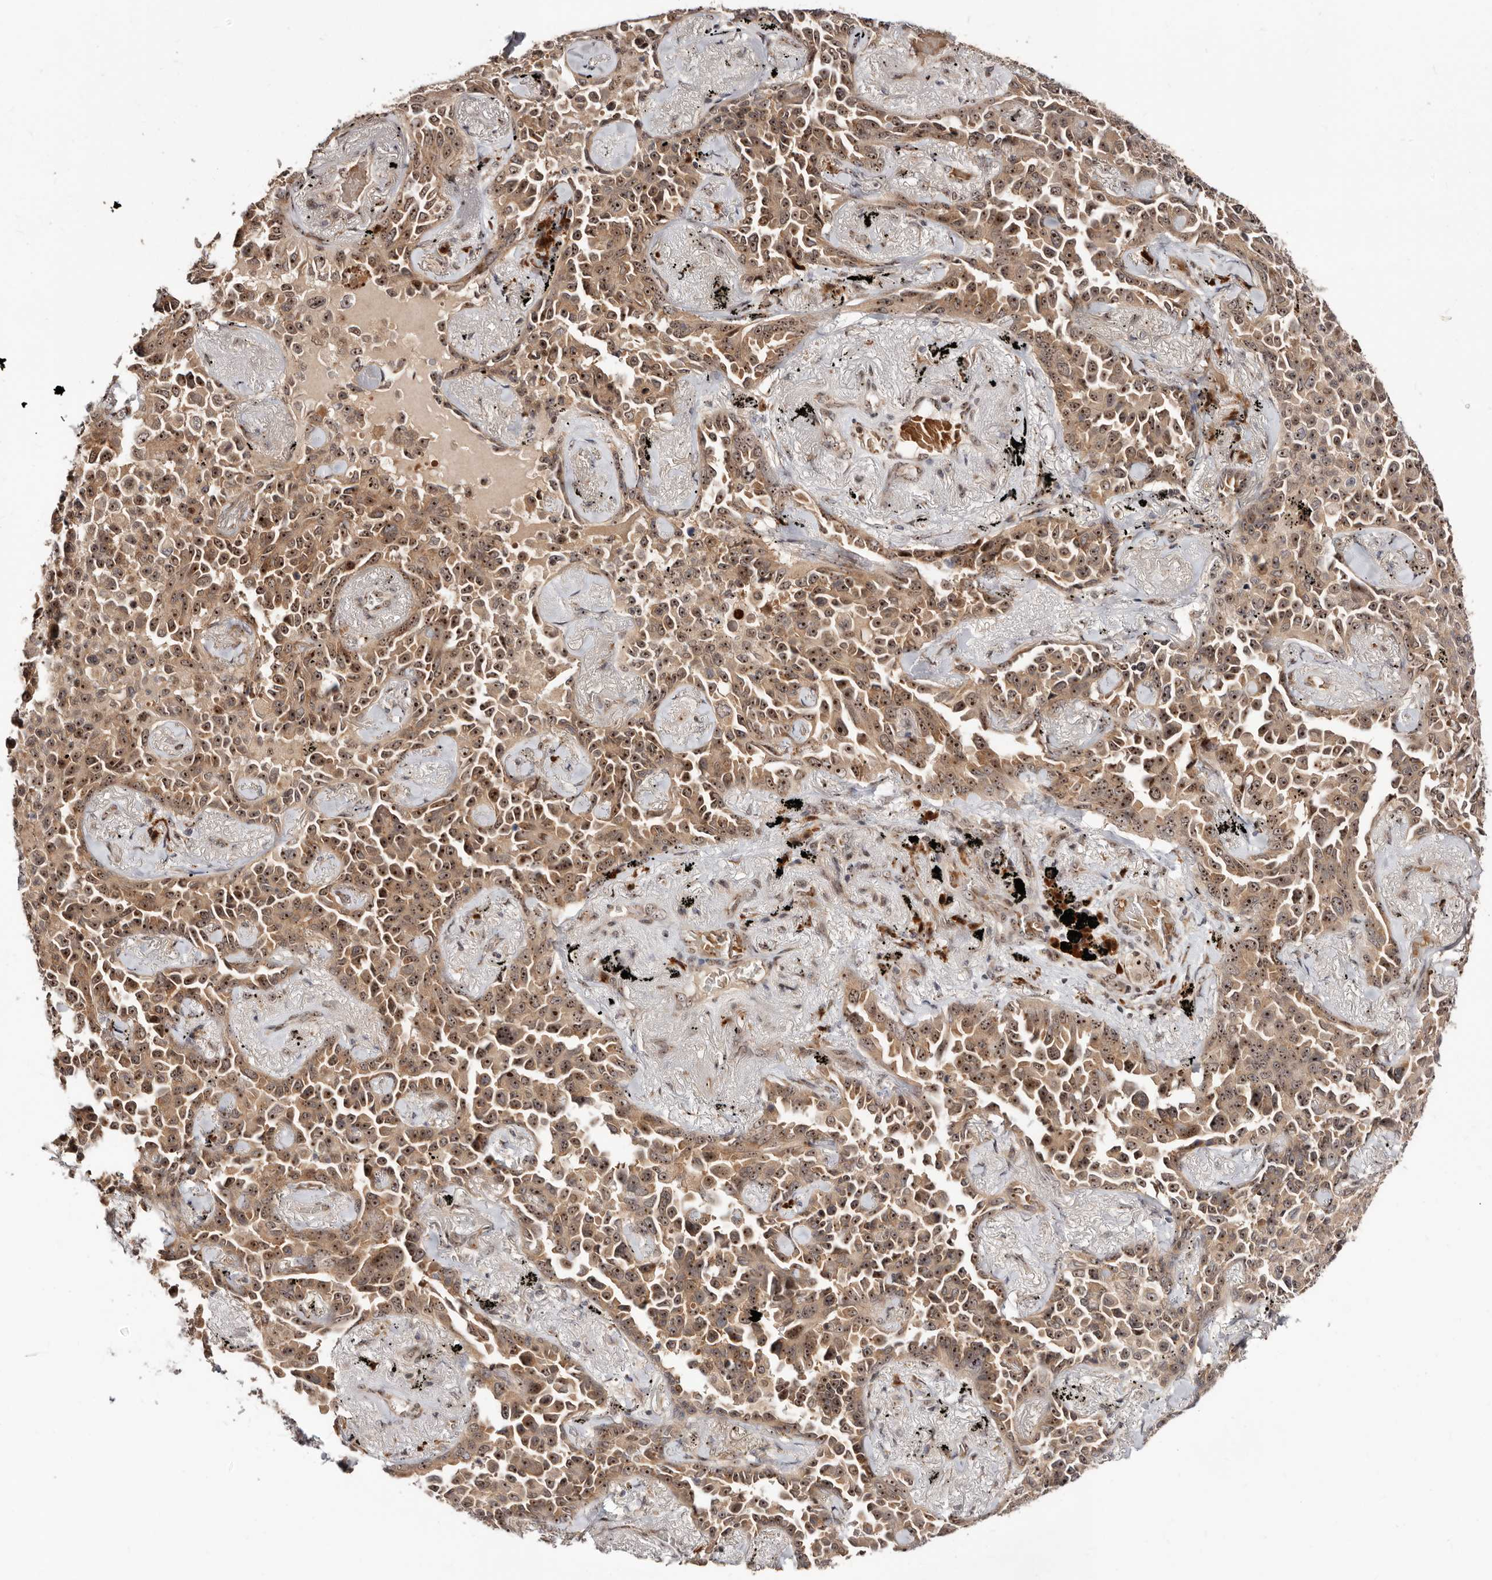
{"staining": {"intensity": "strong", "quantity": ">75%", "location": "cytoplasmic/membranous,nuclear"}, "tissue": "lung cancer", "cell_type": "Tumor cells", "image_type": "cancer", "snomed": [{"axis": "morphology", "description": "Adenocarcinoma, NOS"}, {"axis": "topography", "description": "Lung"}], "caption": "Immunohistochemistry (IHC) histopathology image of neoplastic tissue: human adenocarcinoma (lung) stained using immunohistochemistry shows high levels of strong protein expression localized specifically in the cytoplasmic/membranous and nuclear of tumor cells, appearing as a cytoplasmic/membranous and nuclear brown color.", "gene": "APOL6", "patient": {"sex": "female", "age": 67}}